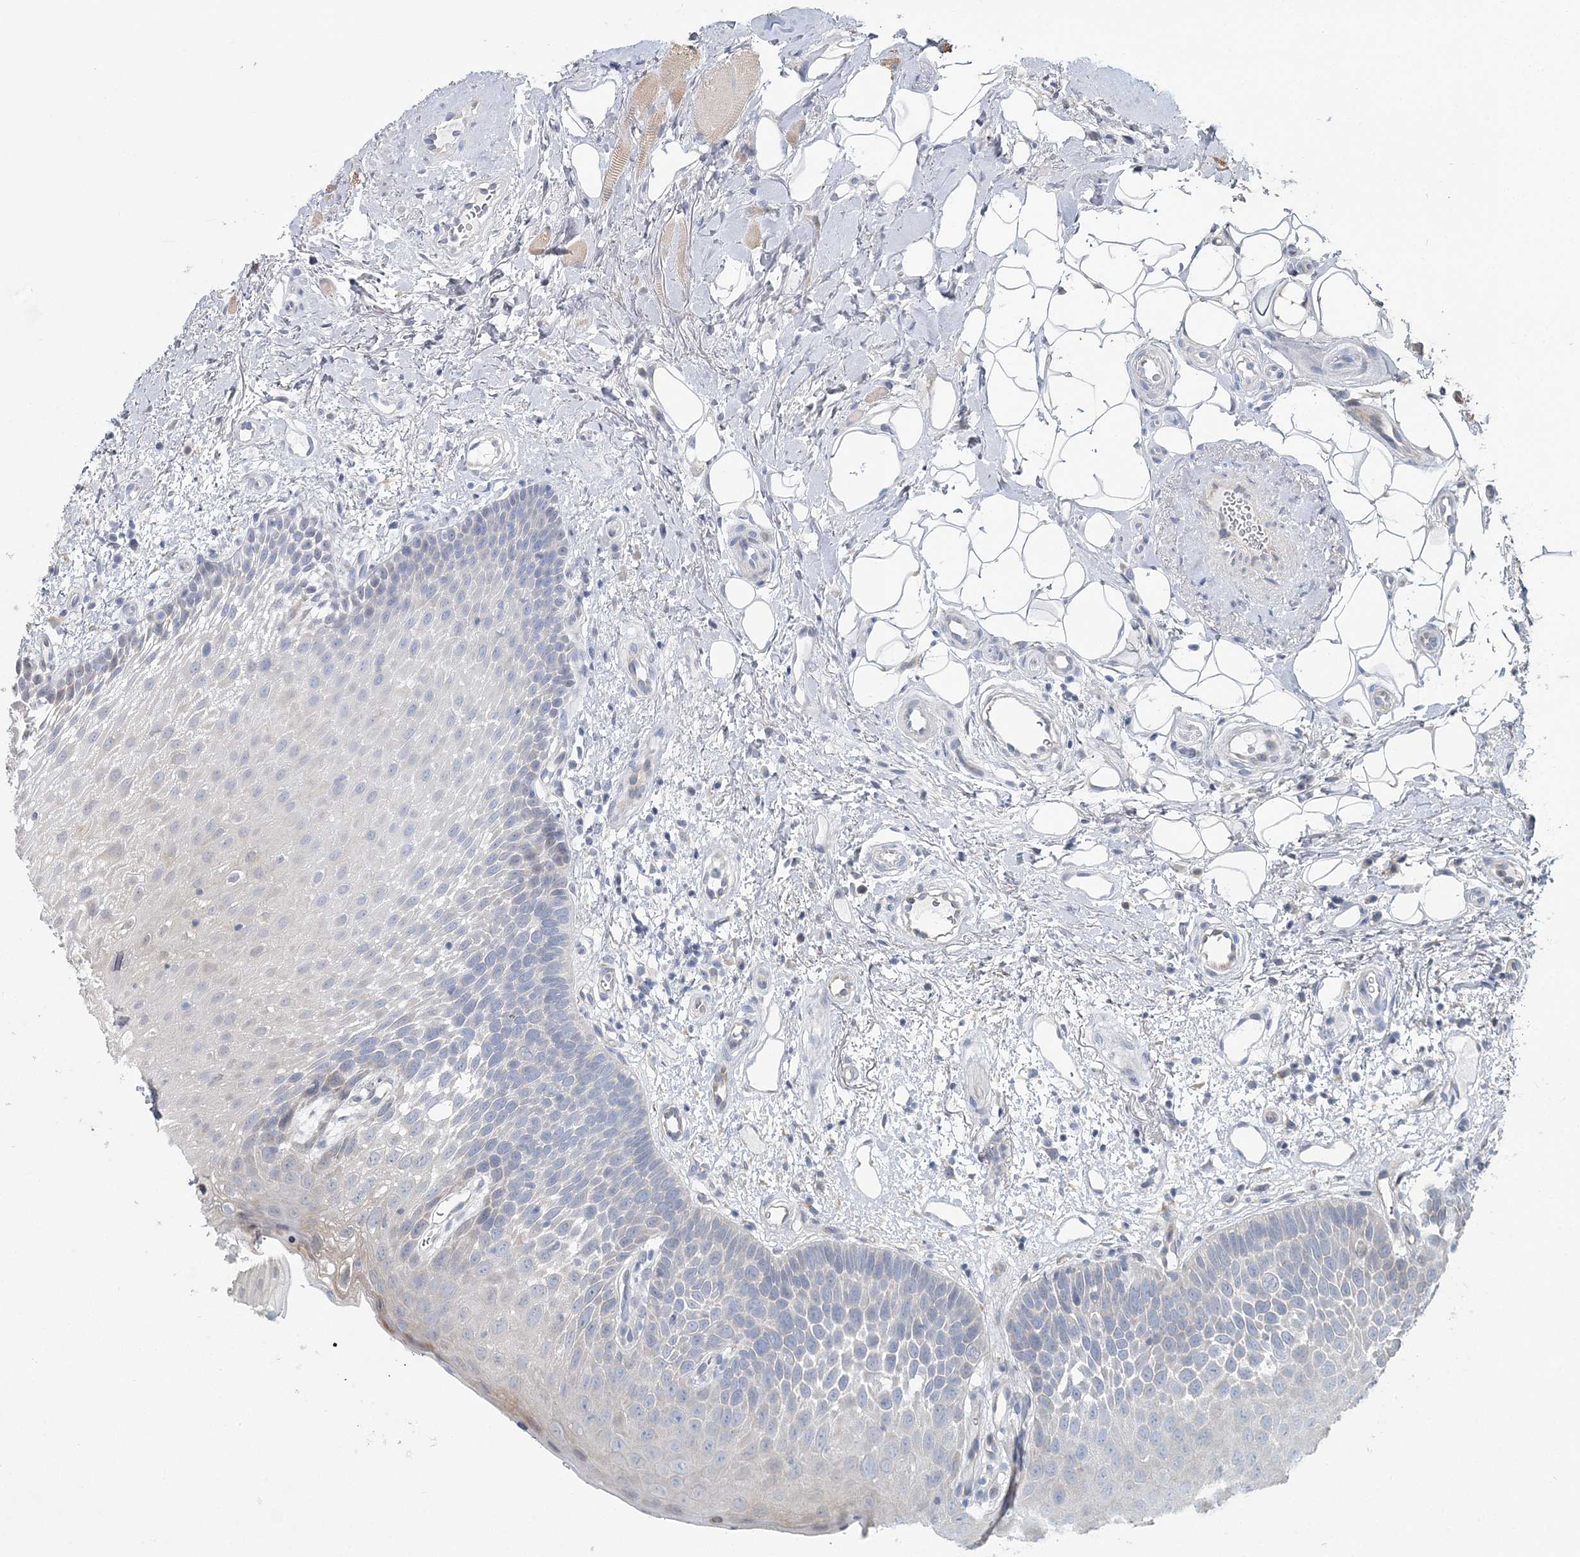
{"staining": {"intensity": "negative", "quantity": "none", "location": "none"}, "tissue": "oral mucosa", "cell_type": "Squamous epithelial cells", "image_type": "normal", "snomed": [{"axis": "morphology", "description": "No evidence of malignacy"}, {"axis": "topography", "description": "Oral tissue"}, {"axis": "topography", "description": "Head-Neck"}], "caption": "Immunohistochemistry photomicrograph of benign human oral mucosa stained for a protein (brown), which displays no positivity in squamous epithelial cells. The staining was performed using DAB (3,3'-diaminobenzidine) to visualize the protein expression in brown, while the nuclei were stained in blue with hematoxylin (Magnification: 20x).", "gene": "CMBL", "patient": {"sex": "male", "age": 68}}